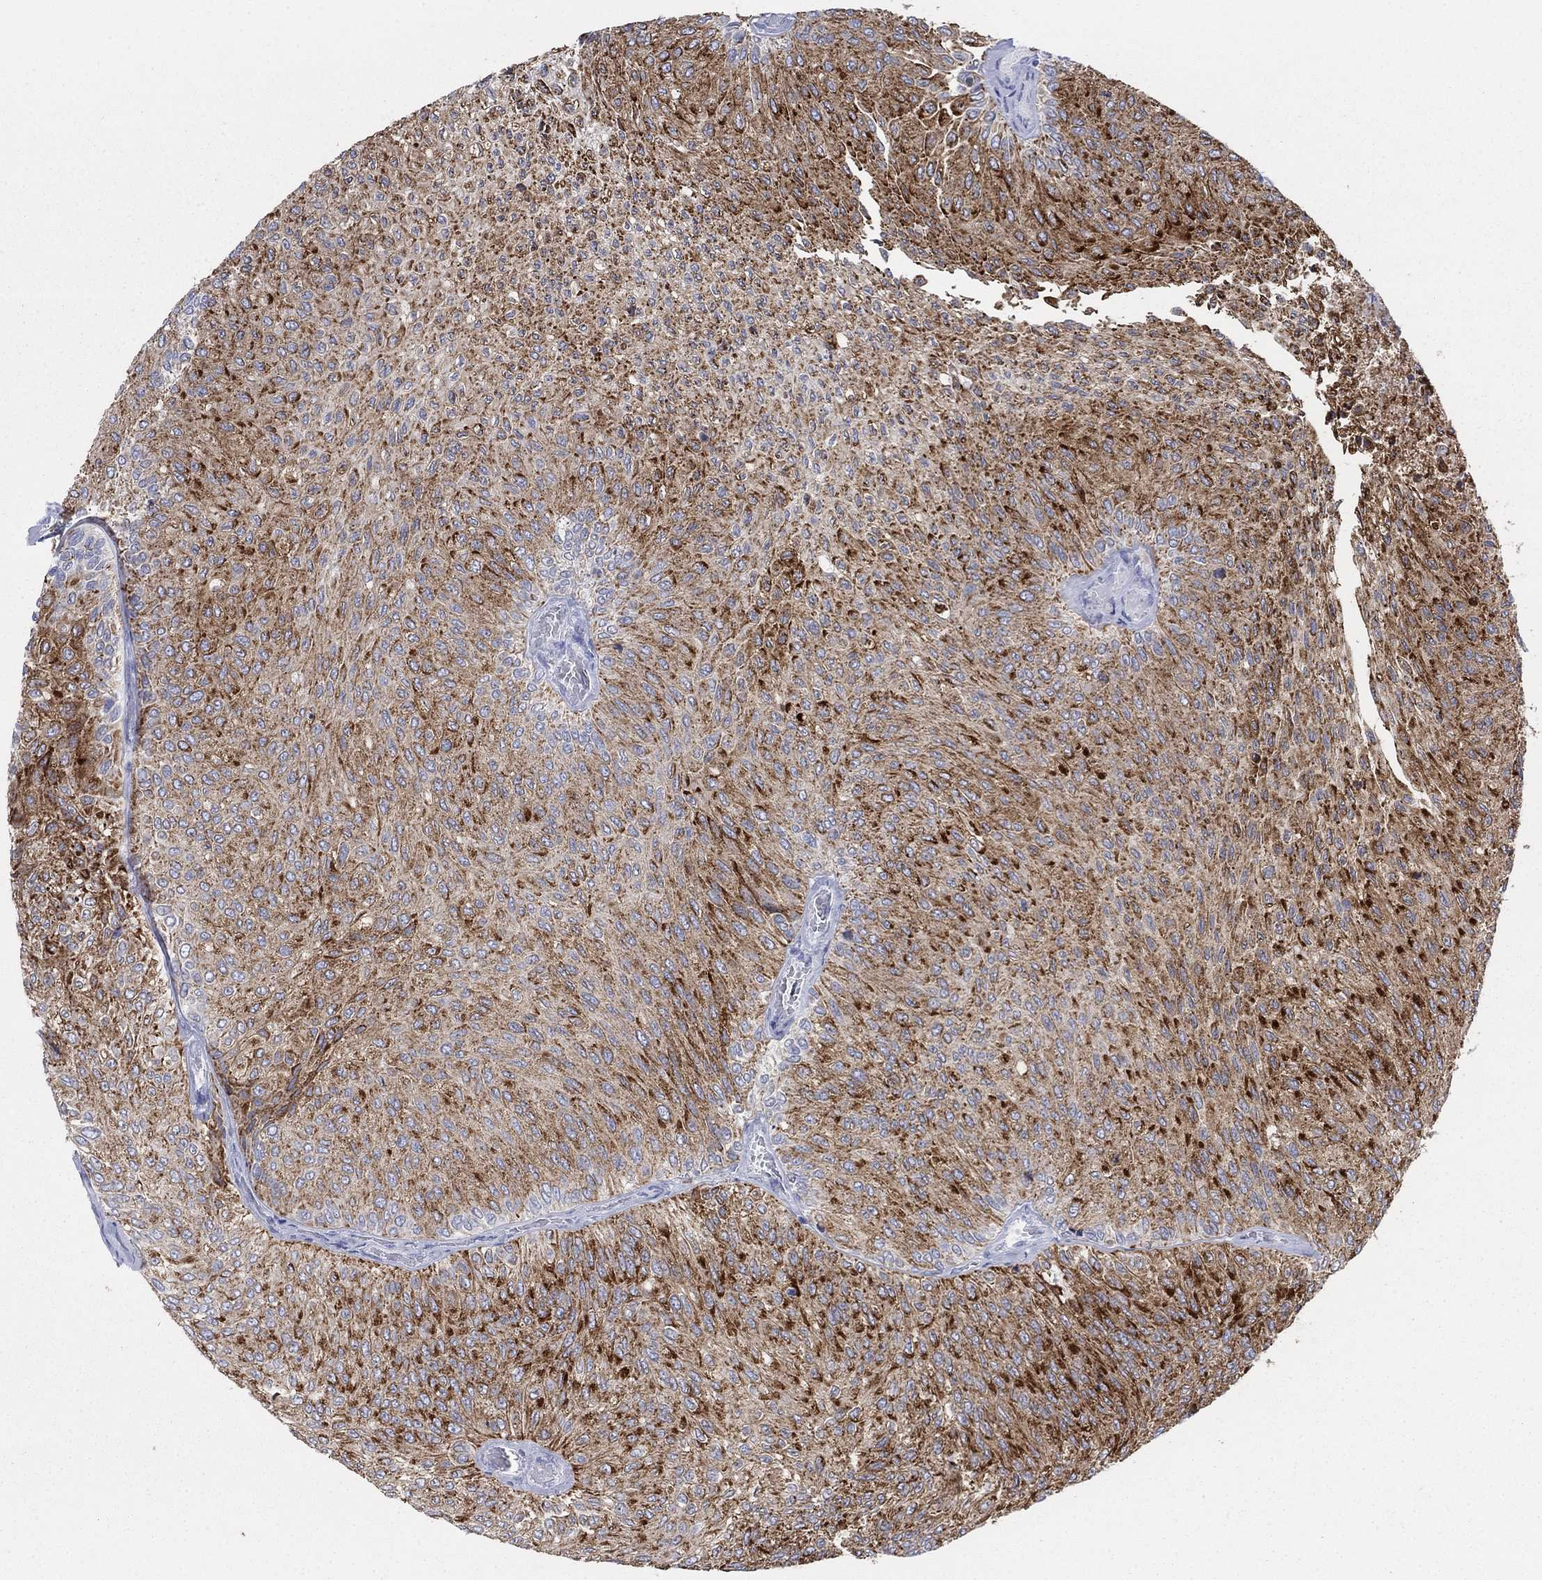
{"staining": {"intensity": "strong", "quantity": ">75%", "location": "cytoplasmic/membranous"}, "tissue": "urothelial cancer", "cell_type": "Tumor cells", "image_type": "cancer", "snomed": [{"axis": "morphology", "description": "Urothelial carcinoma, Low grade"}, {"axis": "topography", "description": "Urinary bladder"}], "caption": "High-magnification brightfield microscopy of low-grade urothelial carcinoma stained with DAB (3,3'-diaminobenzidine) (brown) and counterstained with hematoxylin (blue). tumor cells exhibit strong cytoplasmic/membranous positivity is identified in about>75% of cells. The protein is stained brown, and the nuclei are stained in blue (DAB (3,3'-diaminobenzidine) IHC with brightfield microscopy, high magnification).", "gene": "SCCPDH", "patient": {"sex": "male", "age": 78}}